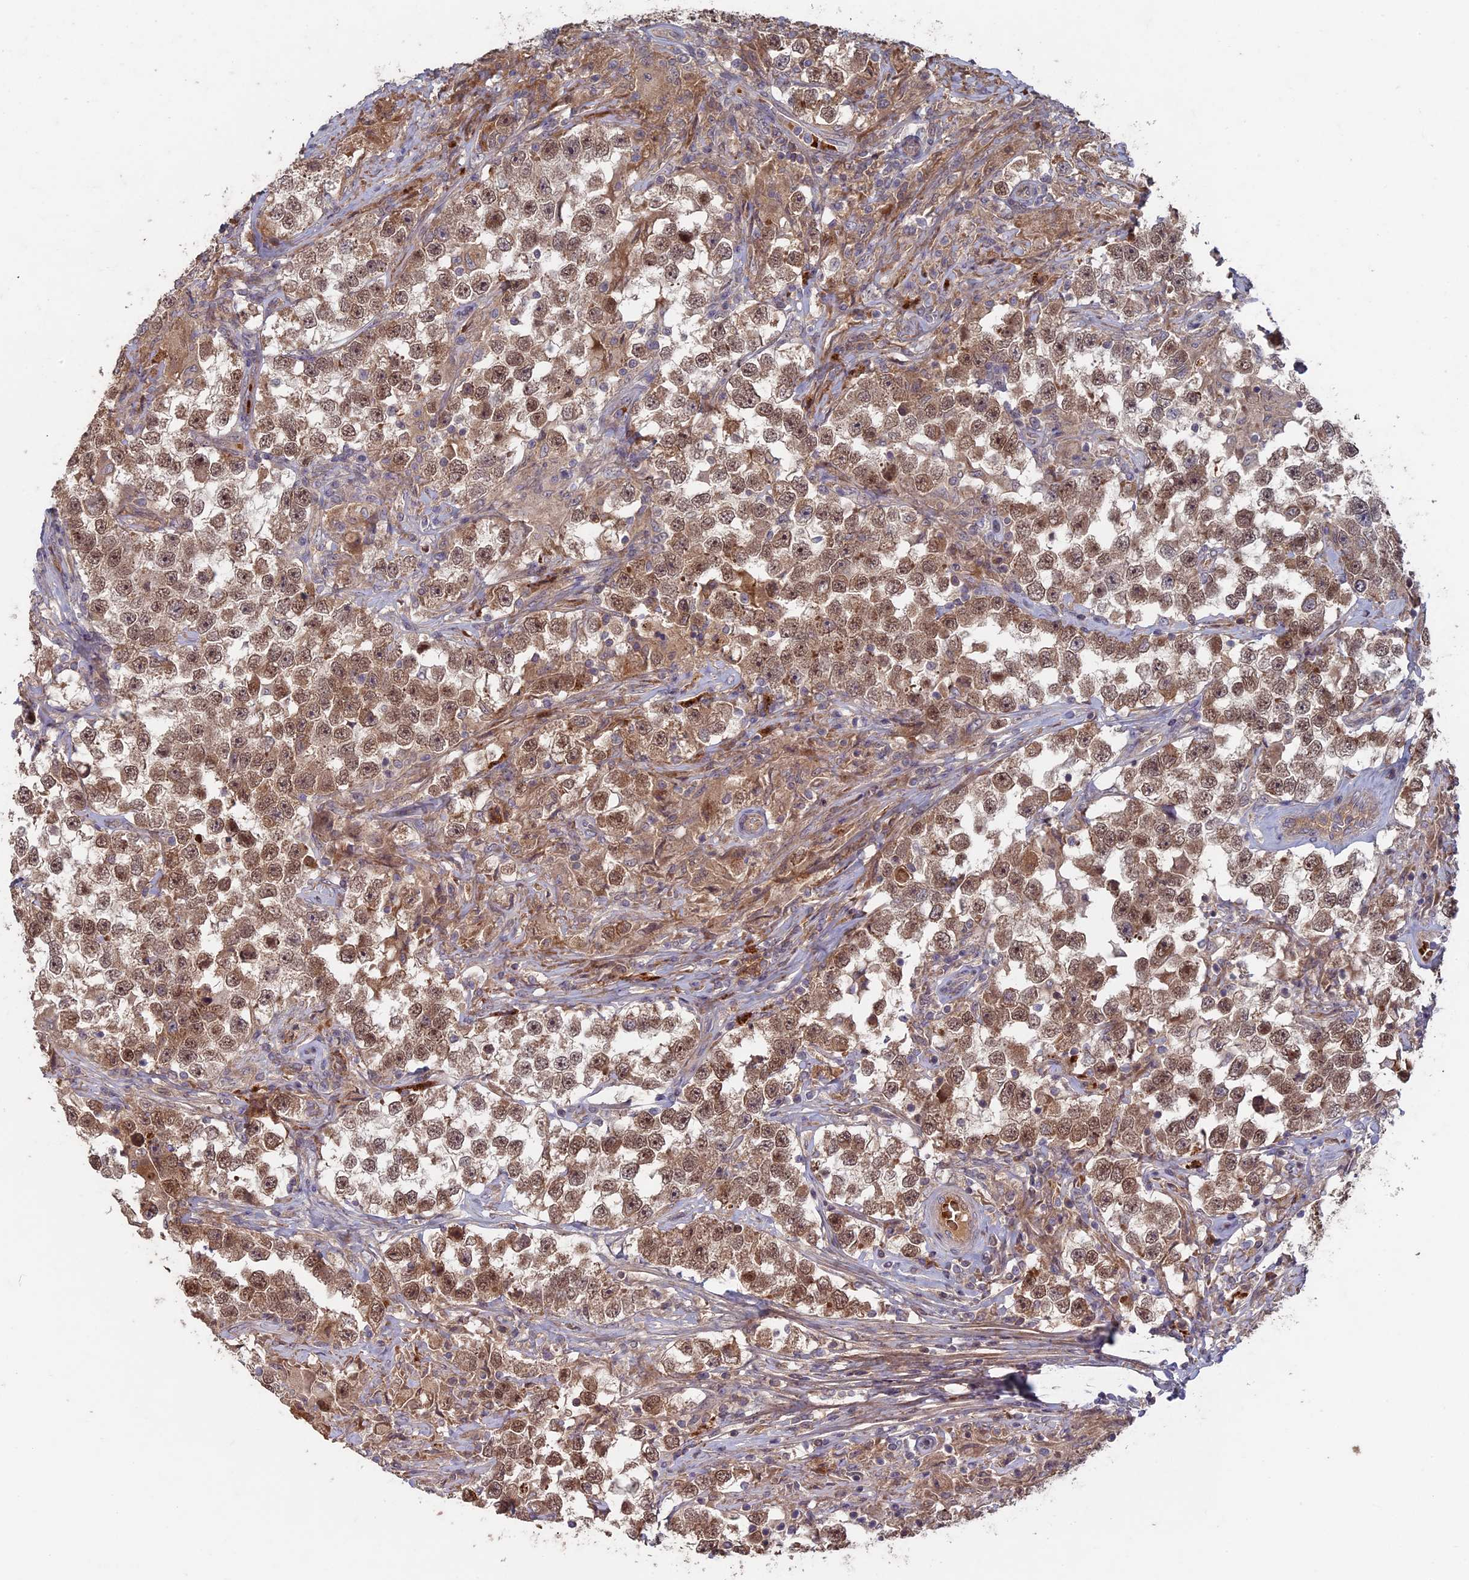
{"staining": {"intensity": "moderate", "quantity": ">75%", "location": "nuclear"}, "tissue": "testis cancer", "cell_type": "Tumor cells", "image_type": "cancer", "snomed": [{"axis": "morphology", "description": "Seminoma, NOS"}, {"axis": "topography", "description": "Testis"}], "caption": "The histopathology image reveals immunohistochemical staining of testis cancer. There is moderate nuclear expression is identified in approximately >75% of tumor cells.", "gene": "RCCD1", "patient": {"sex": "male", "age": 46}}